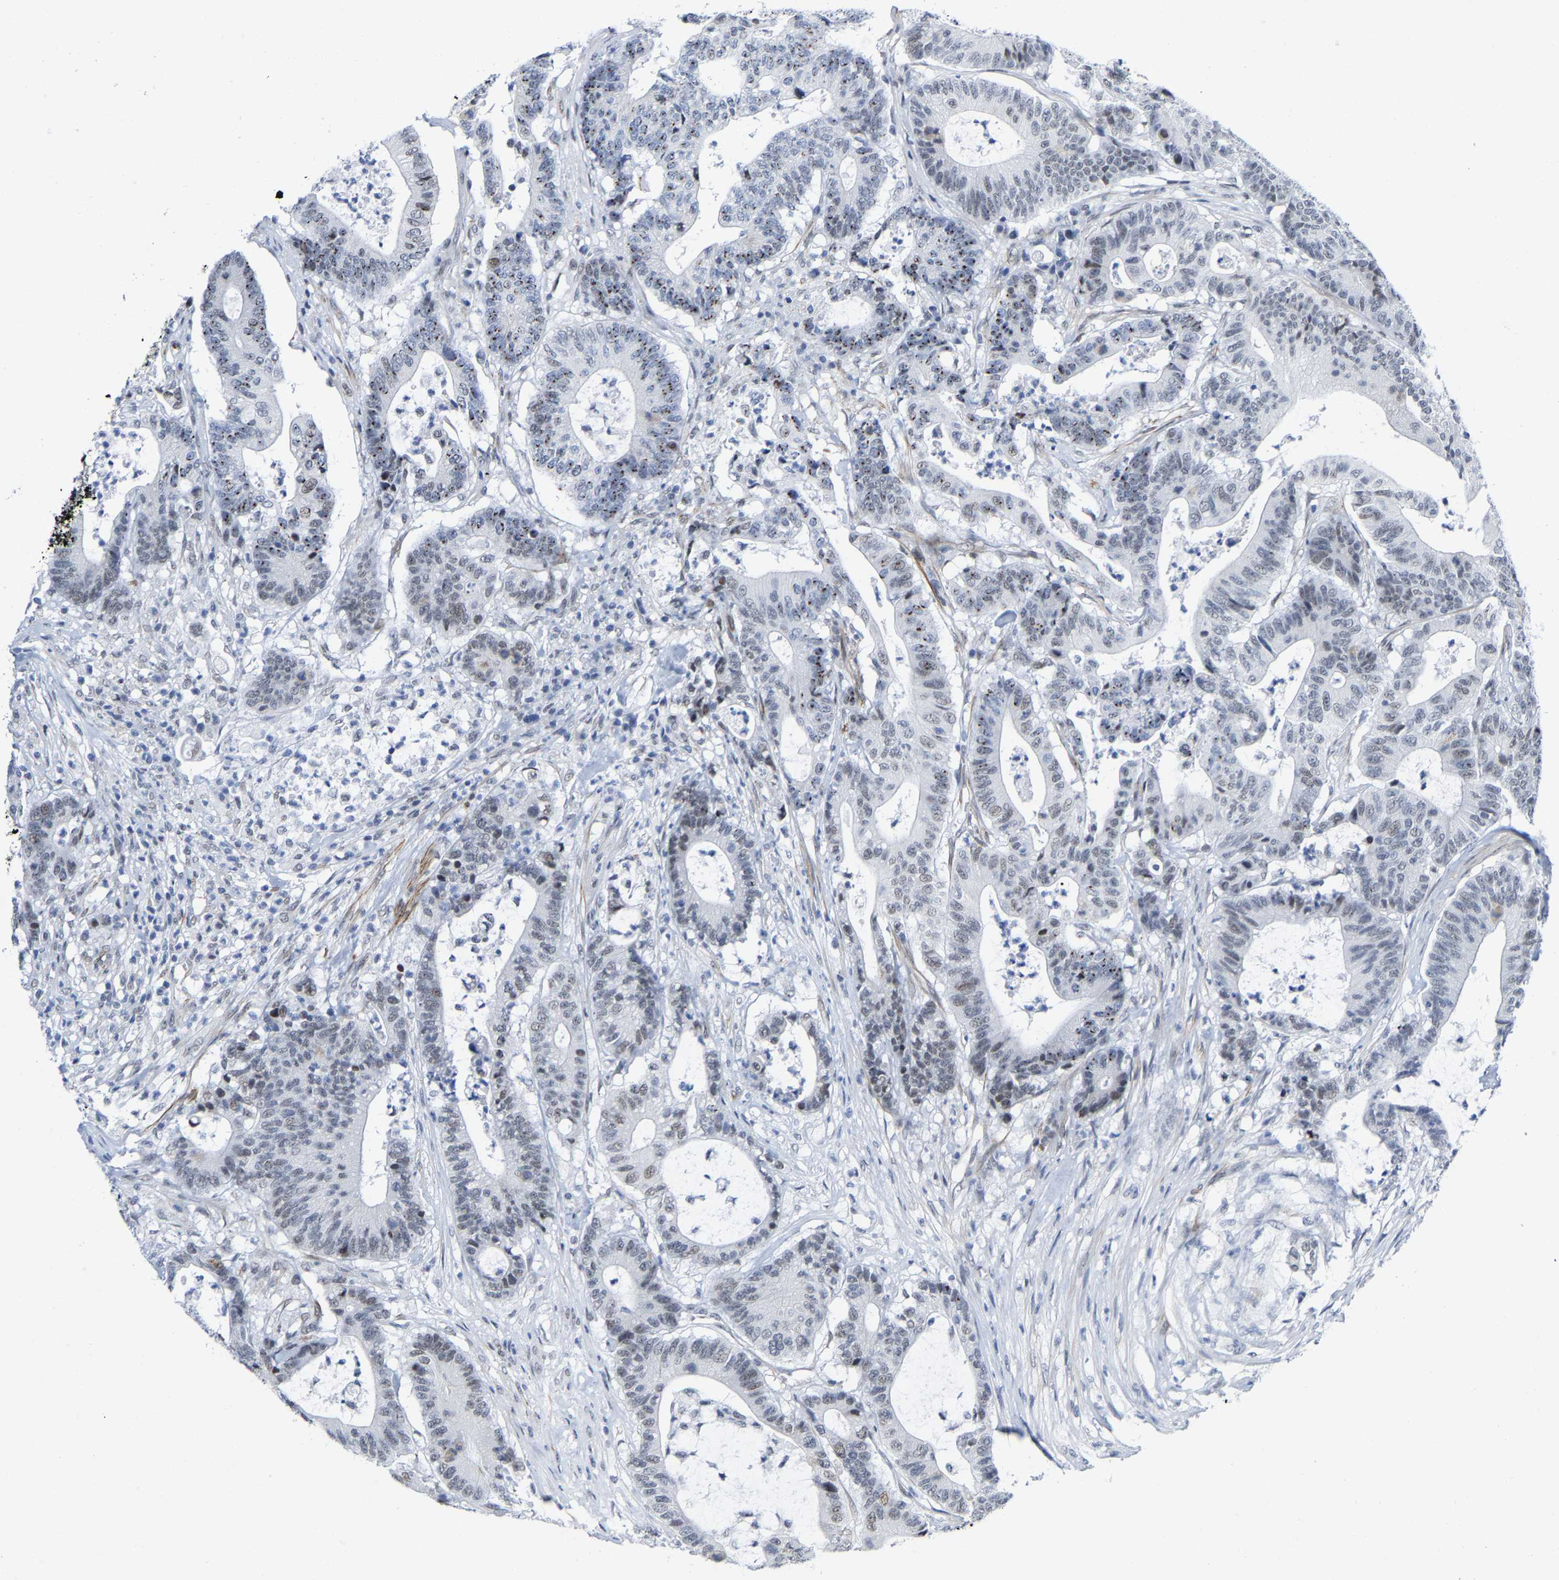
{"staining": {"intensity": "moderate", "quantity": "25%-75%", "location": "nuclear"}, "tissue": "colorectal cancer", "cell_type": "Tumor cells", "image_type": "cancer", "snomed": [{"axis": "morphology", "description": "Adenocarcinoma, NOS"}, {"axis": "topography", "description": "Colon"}], "caption": "The micrograph shows a brown stain indicating the presence of a protein in the nuclear of tumor cells in colorectal cancer (adenocarcinoma).", "gene": "FAM180A", "patient": {"sex": "female", "age": 84}}